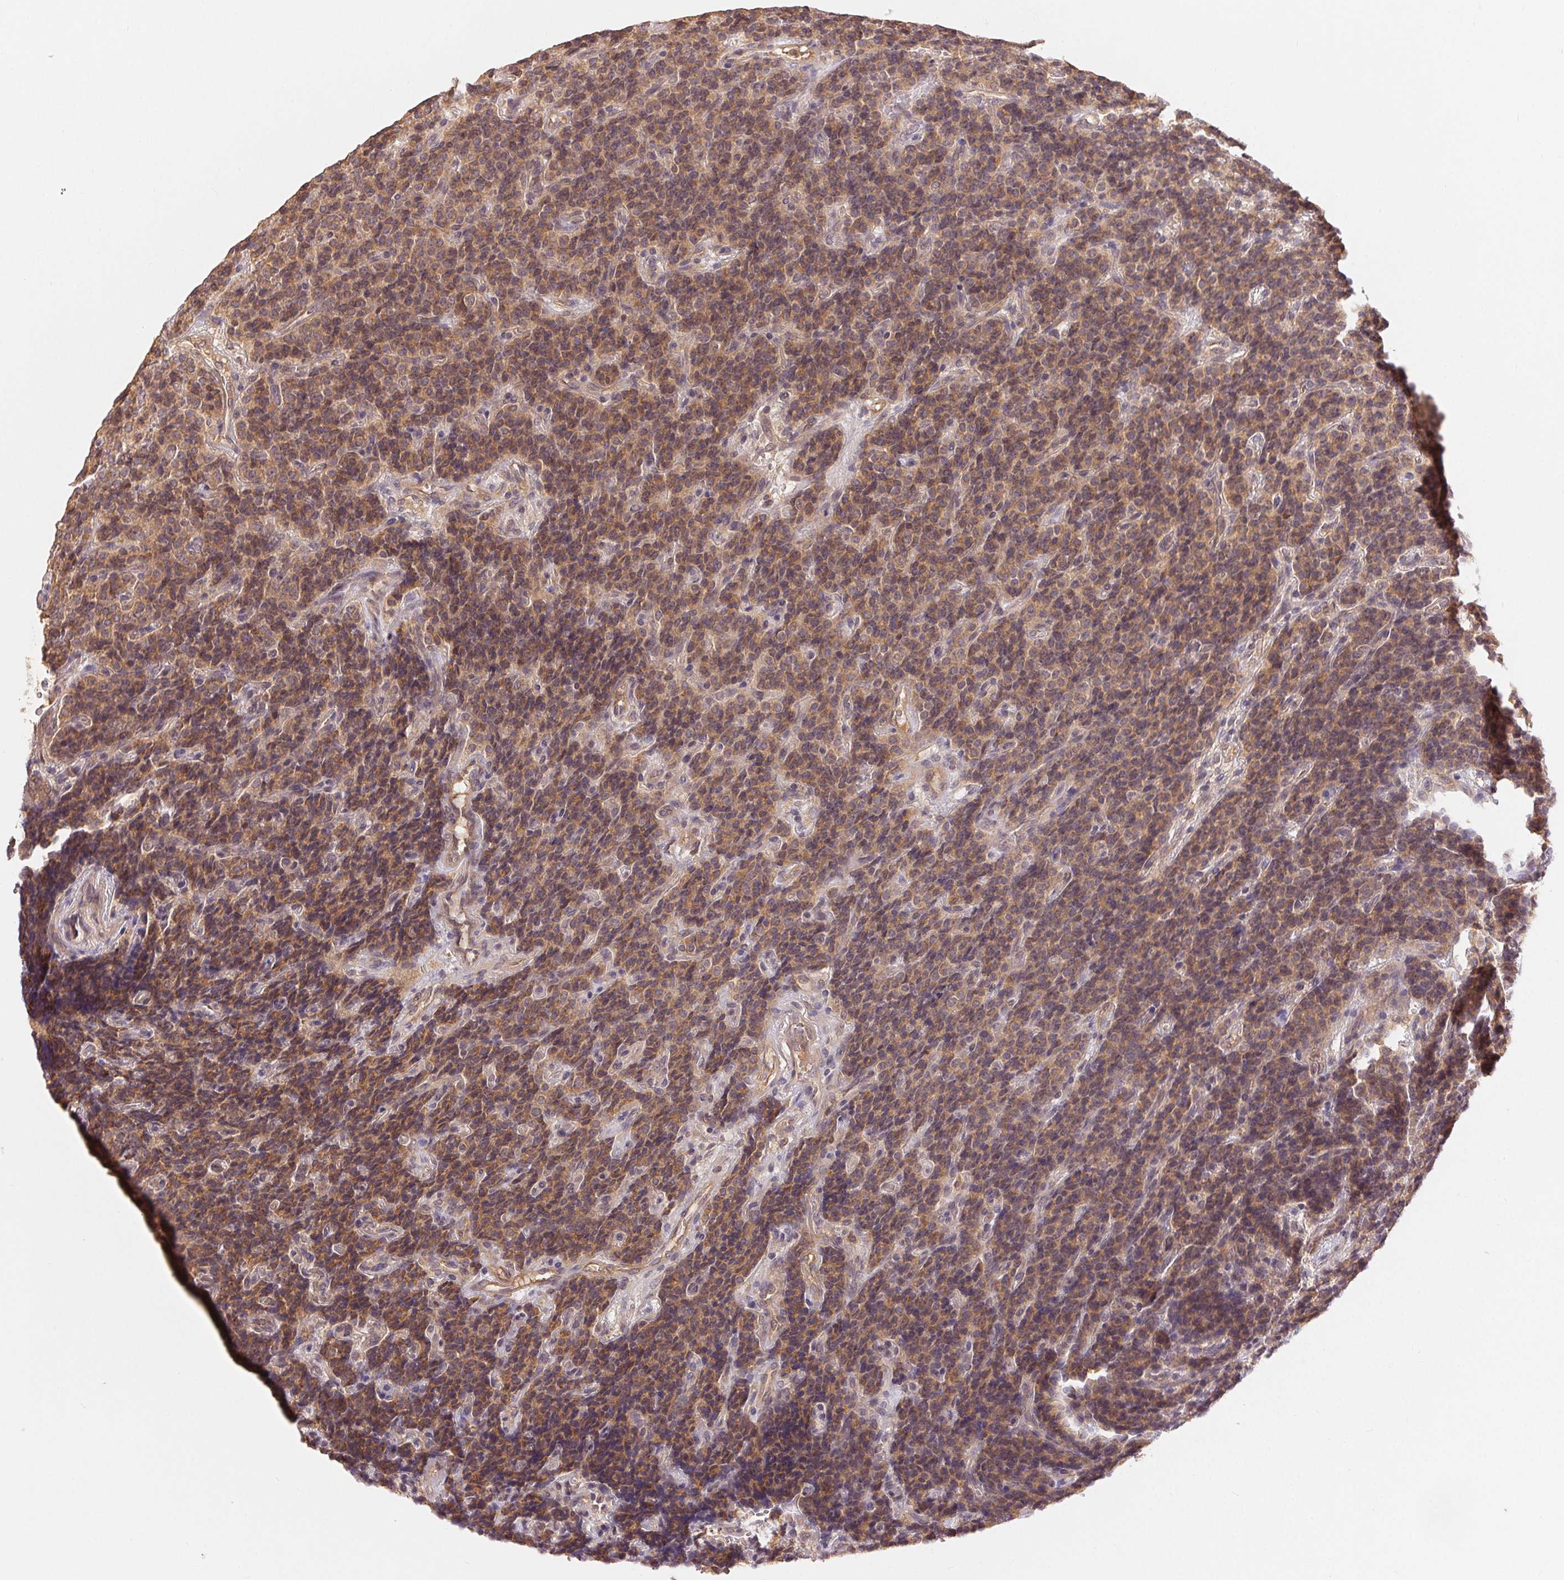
{"staining": {"intensity": "moderate", "quantity": ">75%", "location": "cytoplasmic/membranous"}, "tissue": "carcinoid", "cell_type": "Tumor cells", "image_type": "cancer", "snomed": [{"axis": "morphology", "description": "Carcinoid, malignant, NOS"}, {"axis": "topography", "description": "Pancreas"}], "caption": "There is medium levels of moderate cytoplasmic/membranous positivity in tumor cells of malignant carcinoid, as demonstrated by immunohistochemical staining (brown color).", "gene": "MAPKAPK2", "patient": {"sex": "male", "age": 36}}